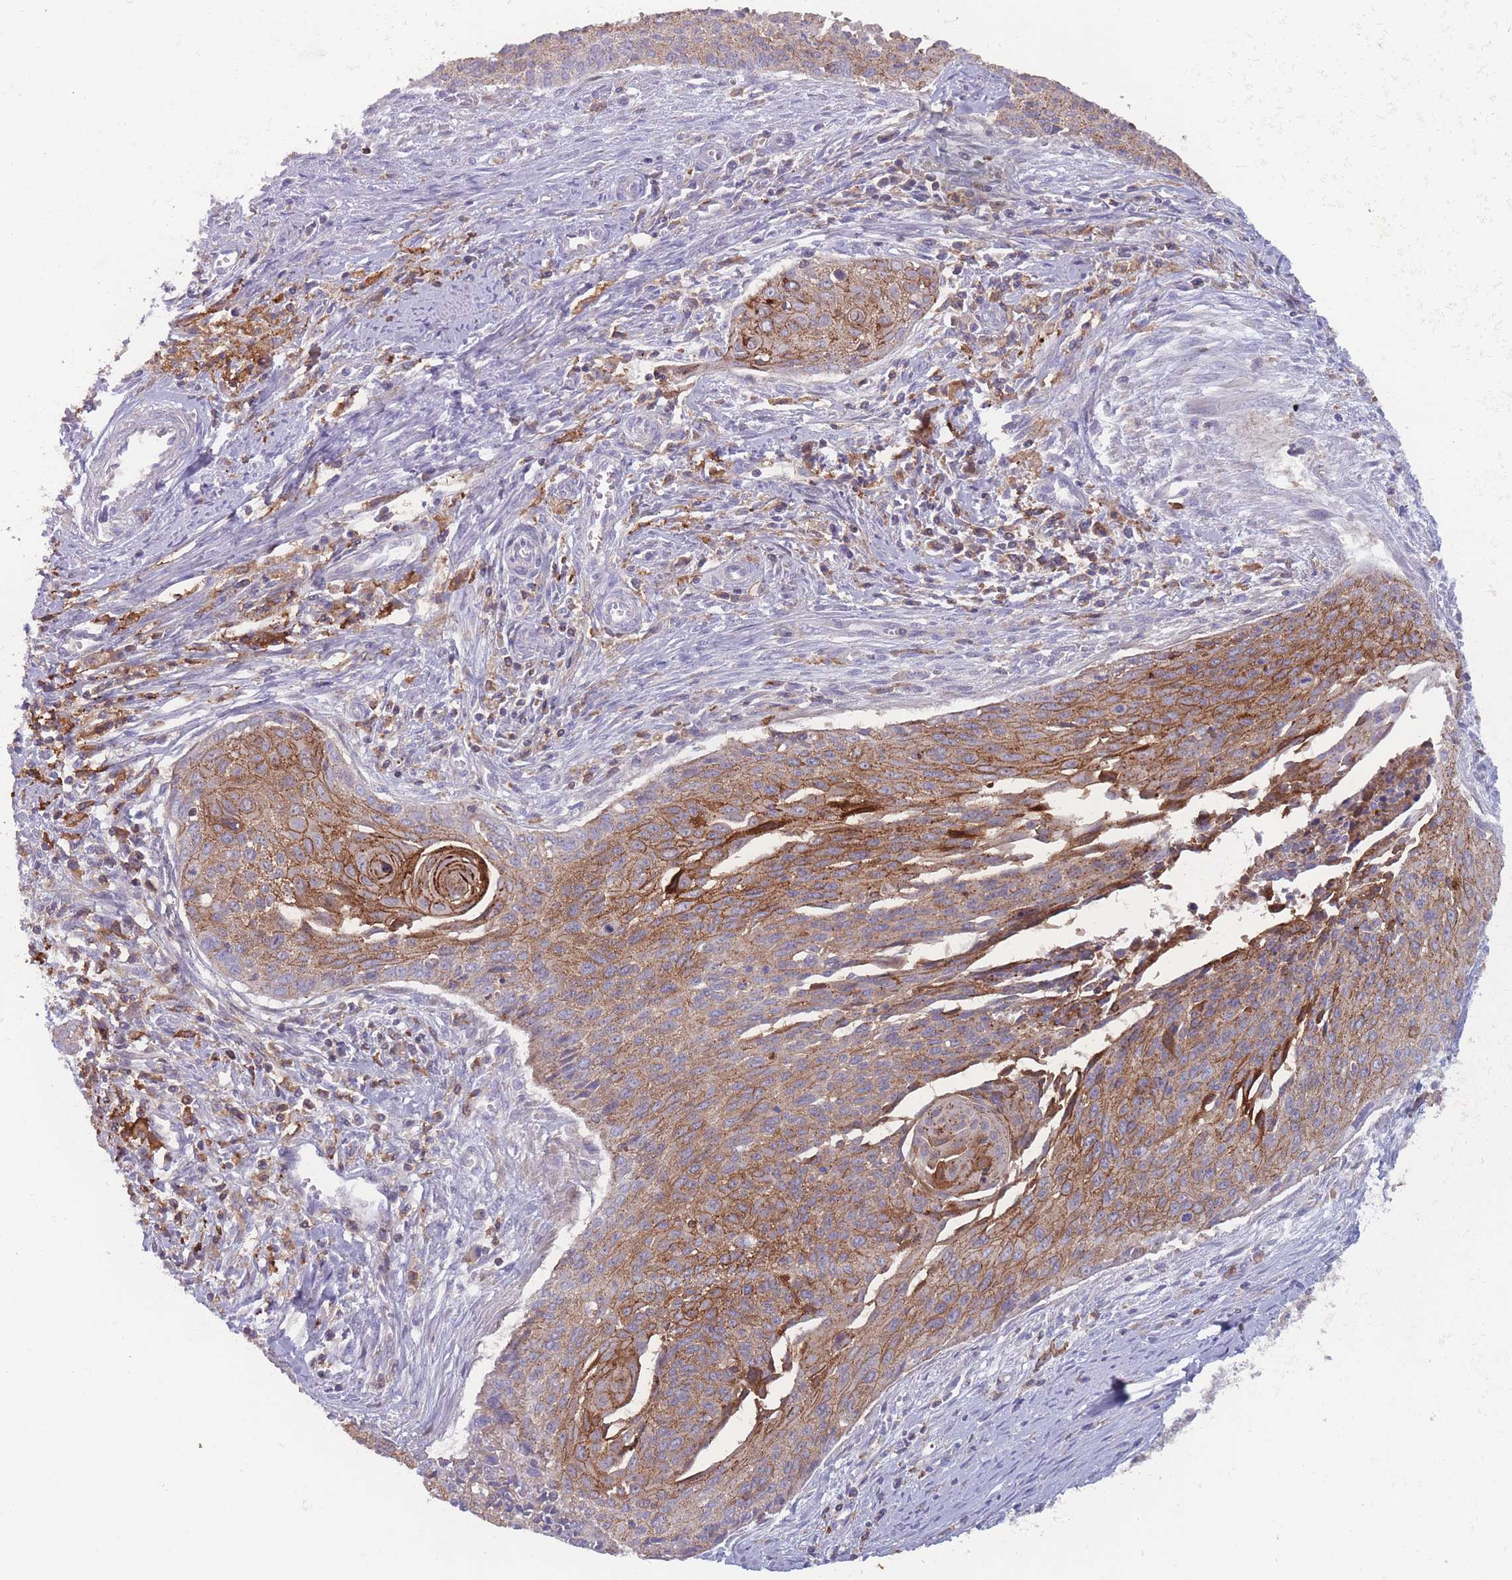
{"staining": {"intensity": "moderate", "quantity": ">75%", "location": "cytoplasmic/membranous"}, "tissue": "cervical cancer", "cell_type": "Tumor cells", "image_type": "cancer", "snomed": [{"axis": "morphology", "description": "Squamous cell carcinoma, NOS"}, {"axis": "topography", "description": "Cervix"}], "caption": "Immunohistochemistry (IHC) of squamous cell carcinoma (cervical) exhibits medium levels of moderate cytoplasmic/membranous expression in approximately >75% of tumor cells. Using DAB (3,3'-diaminobenzidine) (brown) and hematoxylin (blue) stains, captured at high magnification using brightfield microscopy.", "gene": "CD33", "patient": {"sex": "female", "age": 55}}